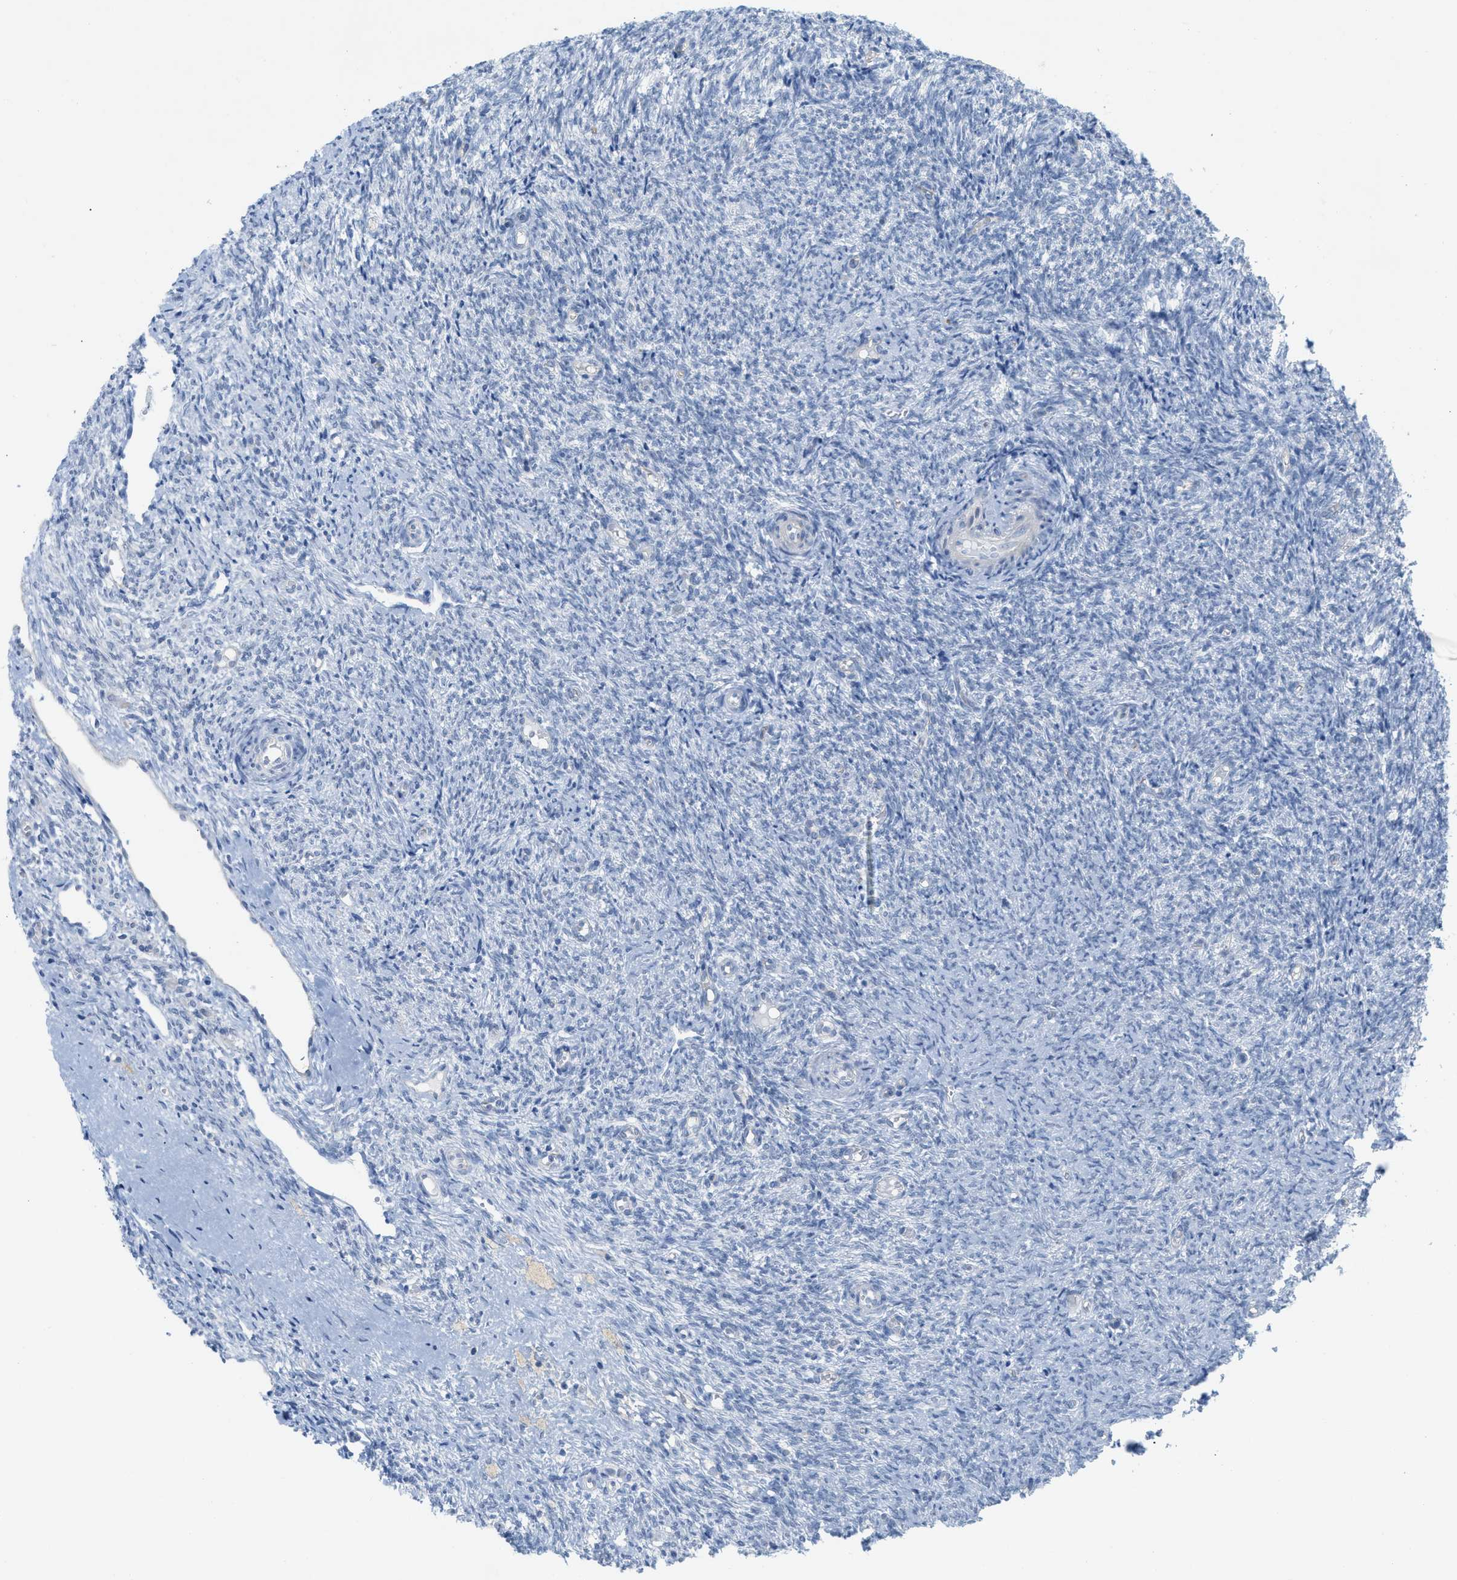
{"staining": {"intensity": "negative", "quantity": "none", "location": "none"}, "tissue": "ovary", "cell_type": "Ovarian stroma cells", "image_type": "normal", "snomed": [{"axis": "morphology", "description": "Normal tissue, NOS"}, {"axis": "topography", "description": "Ovary"}], "caption": "DAB (3,3'-diaminobenzidine) immunohistochemical staining of unremarkable human ovary exhibits no significant positivity in ovarian stroma cells.", "gene": "HLTF", "patient": {"sex": "female", "age": 41}}